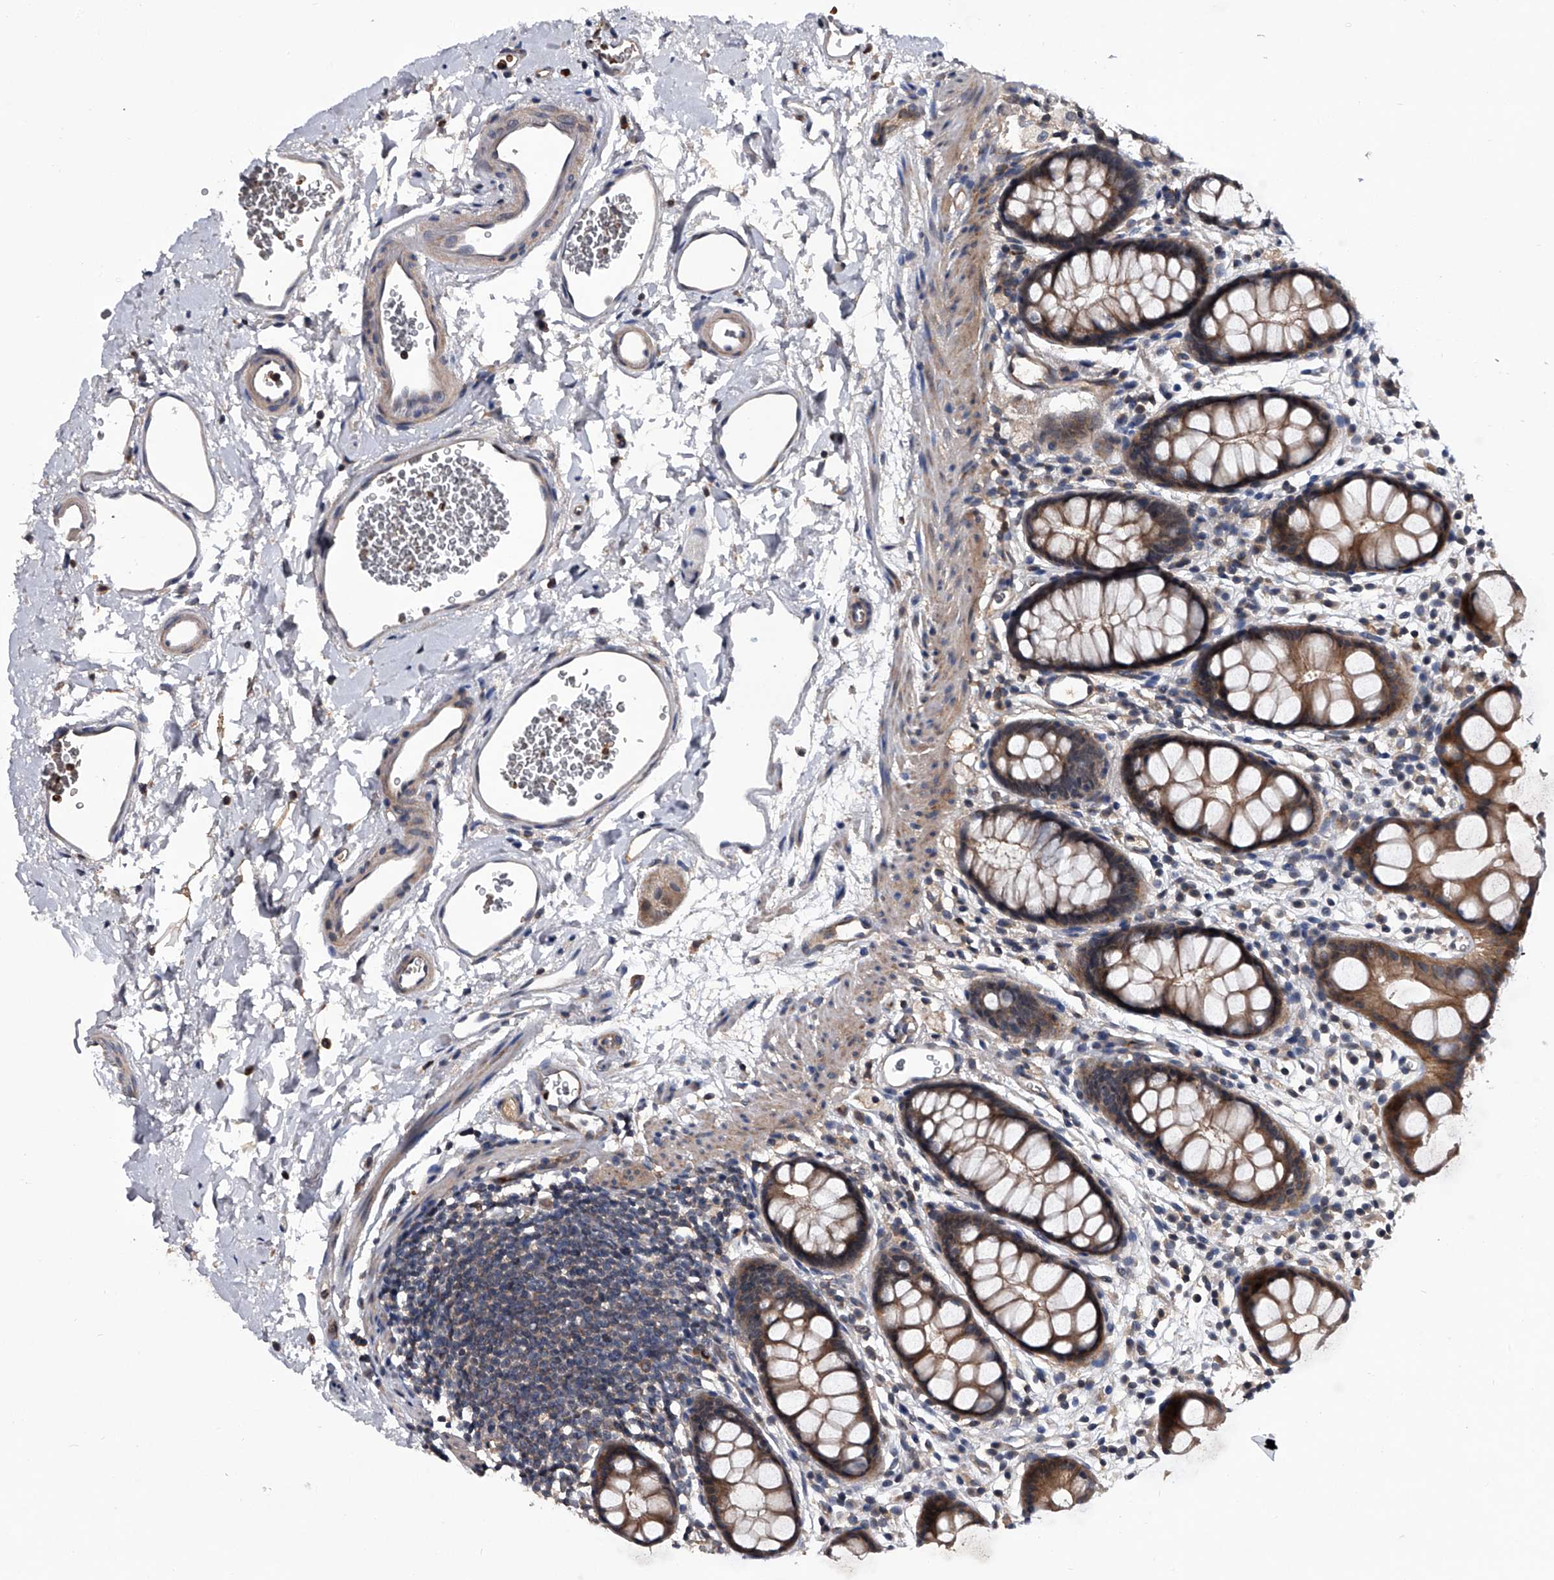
{"staining": {"intensity": "moderate", "quantity": "25%-75%", "location": "cytoplasmic/membranous"}, "tissue": "rectum", "cell_type": "Glandular cells", "image_type": "normal", "snomed": [{"axis": "morphology", "description": "Normal tissue, NOS"}, {"axis": "topography", "description": "Rectum"}], "caption": "IHC (DAB (3,3'-diaminobenzidine)) staining of normal human rectum exhibits moderate cytoplasmic/membranous protein positivity in approximately 25%-75% of glandular cells. (IHC, brightfield microscopy, high magnification).", "gene": "ZNF30", "patient": {"sex": "female", "age": 65}}